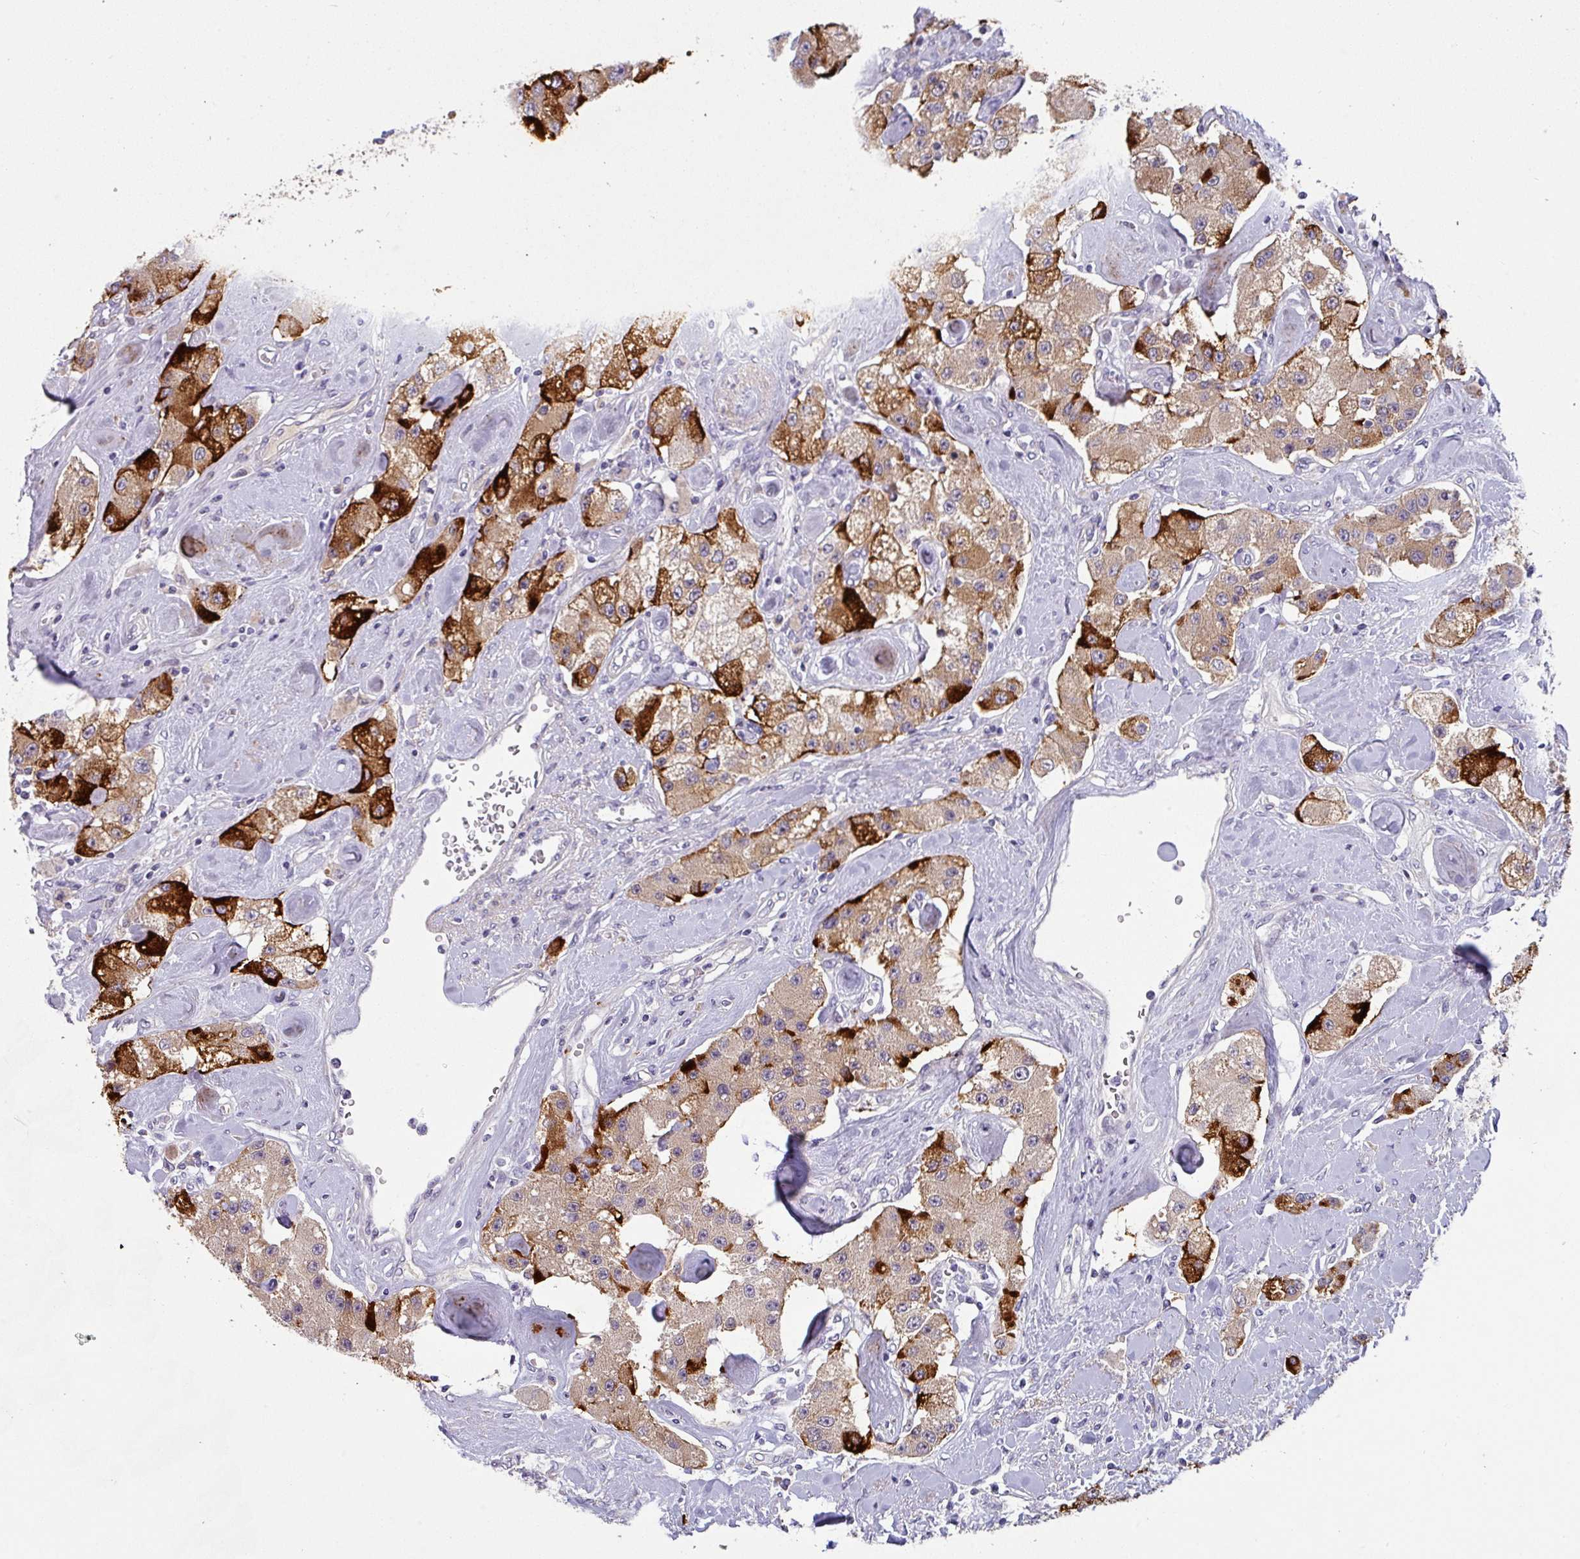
{"staining": {"intensity": "strong", "quantity": "25%-75%", "location": "cytoplasmic/membranous"}, "tissue": "carcinoid", "cell_type": "Tumor cells", "image_type": "cancer", "snomed": [{"axis": "morphology", "description": "Carcinoid, malignant, NOS"}, {"axis": "topography", "description": "Pancreas"}], "caption": "Tumor cells show strong cytoplasmic/membranous expression in about 25%-75% of cells in carcinoid (malignant).", "gene": "KLHL3", "patient": {"sex": "male", "age": 41}}